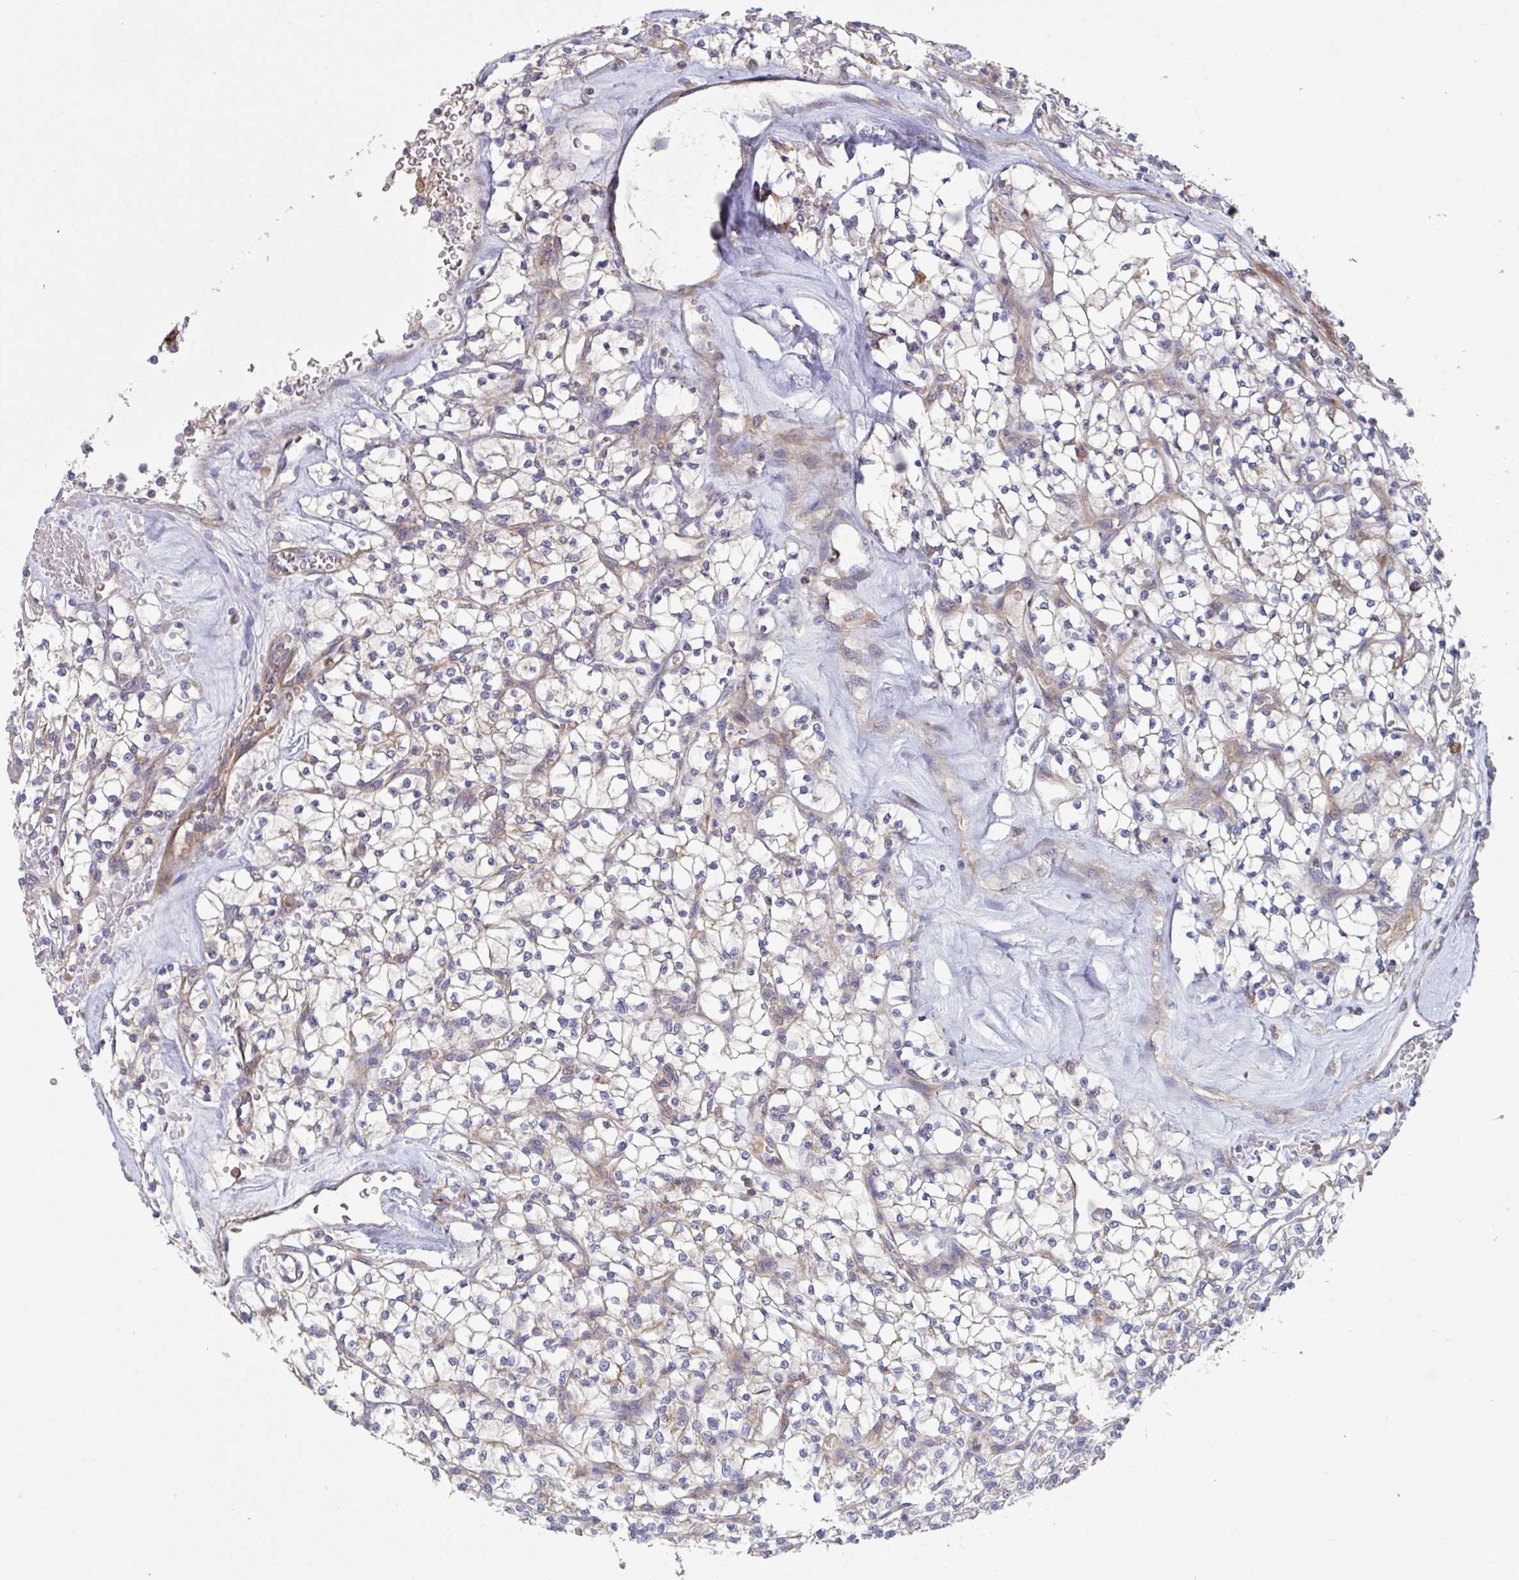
{"staining": {"intensity": "negative", "quantity": "none", "location": "none"}, "tissue": "renal cancer", "cell_type": "Tumor cells", "image_type": "cancer", "snomed": [{"axis": "morphology", "description": "Adenocarcinoma, NOS"}, {"axis": "topography", "description": "Kidney"}], "caption": "Human renal cancer stained for a protein using immunohistochemistry displays no positivity in tumor cells.", "gene": "YARS2", "patient": {"sex": "female", "age": 64}}